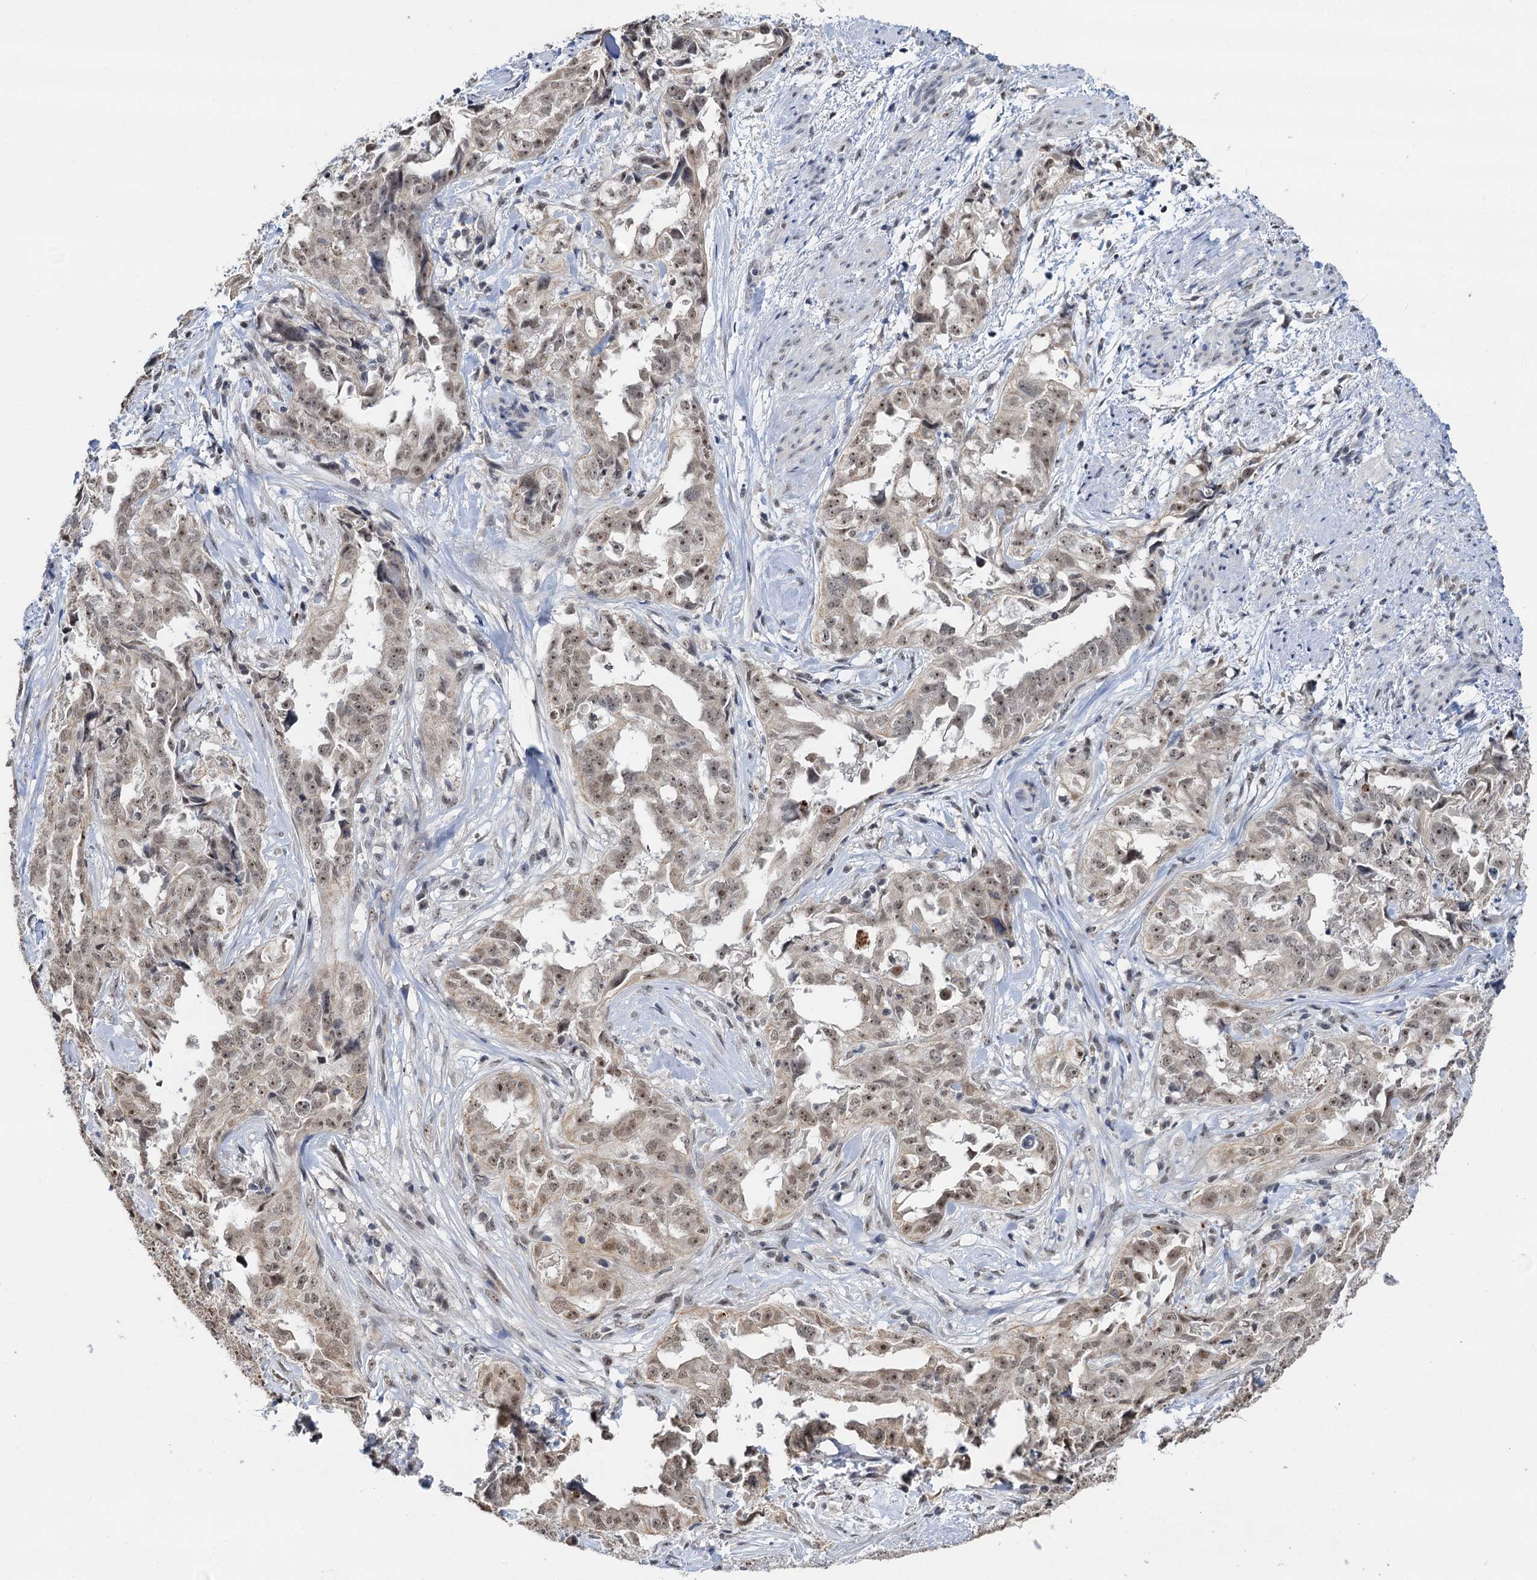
{"staining": {"intensity": "weak", "quantity": ">75%", "location": "cytoplasmic/membranous,nuclear"}, "tissue": "endometrial cancer", "cell_type": "Tumor cells", "image_type": "cancer", "snomed": [{"axis": "morphology", "description": "Adenocarcinoma, NOS"}, {"axis": "topography", "description": "Endometrium"}], "caption": "The immunohistochemical stain shows weak cytoplasmic/membranous and nuclear staining in tumor cells of endometrial cancer (adenocarcinoma) tissue.", "gene": "NAT10", "patient": {"sex": "female", "age": 65}}